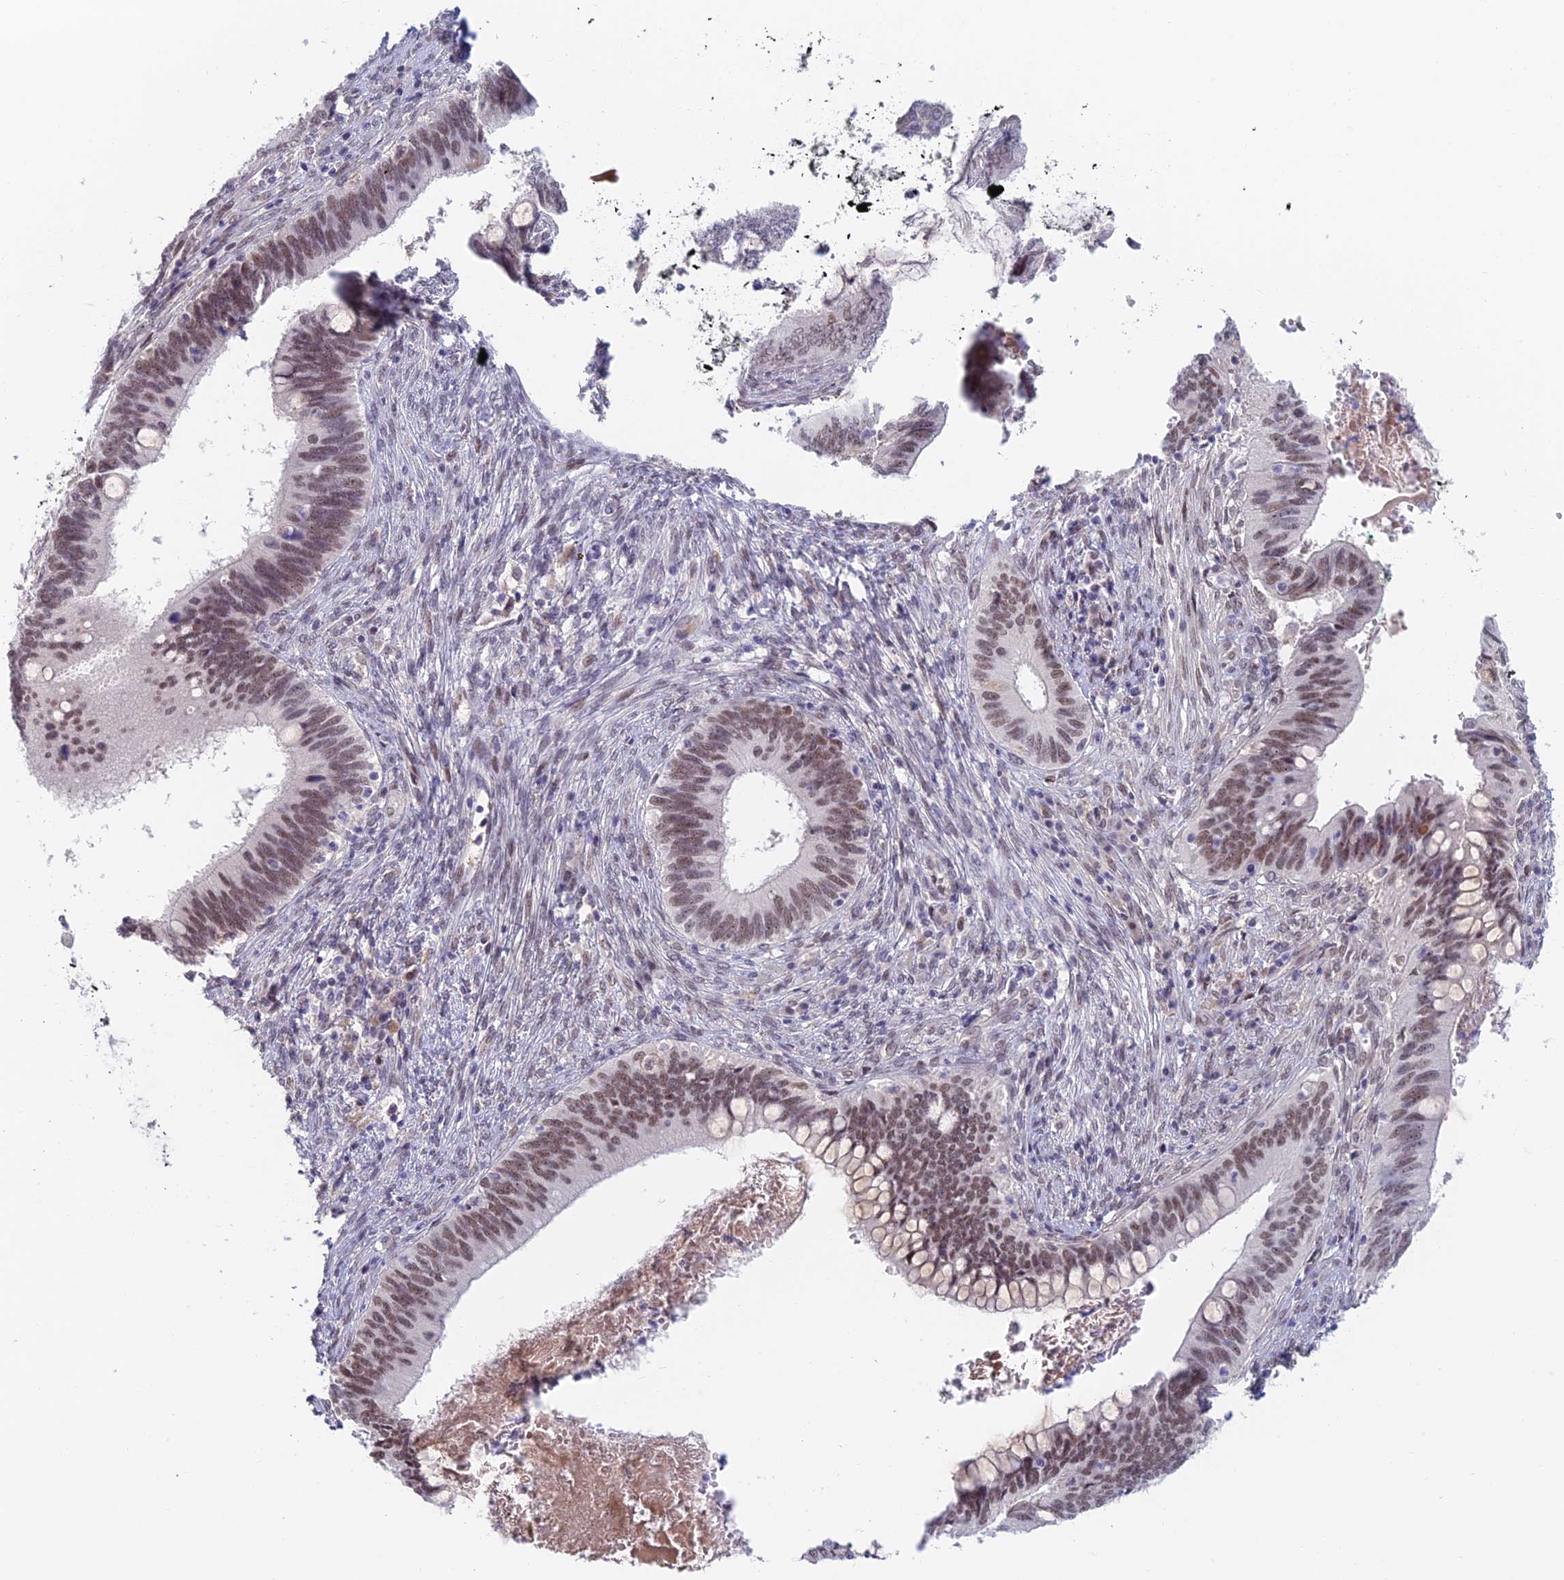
{"staining": {"intensity": "moderate", "quantity": ">75%", "location": "nuclear"}, "tissue": "cervical cancer", "cell_type": "Tumor cells", "image_type": "cancer", "snomed": [{"axis": "morphology", "description": "Adenocarcinoma, NOS"}, {"axis": "topography", "description": "Cervix"}], "caption": "Immunohistochemistry (IHC) of cervical cancer reveals medium levels of moderate nuclear staining in about >75% of tumor cells. Immunohistochemistry stains the protein in brown and the nuclei are stained blue.", "gene": "ZUP1", "patient": {"sex": "female", "age": 42}}